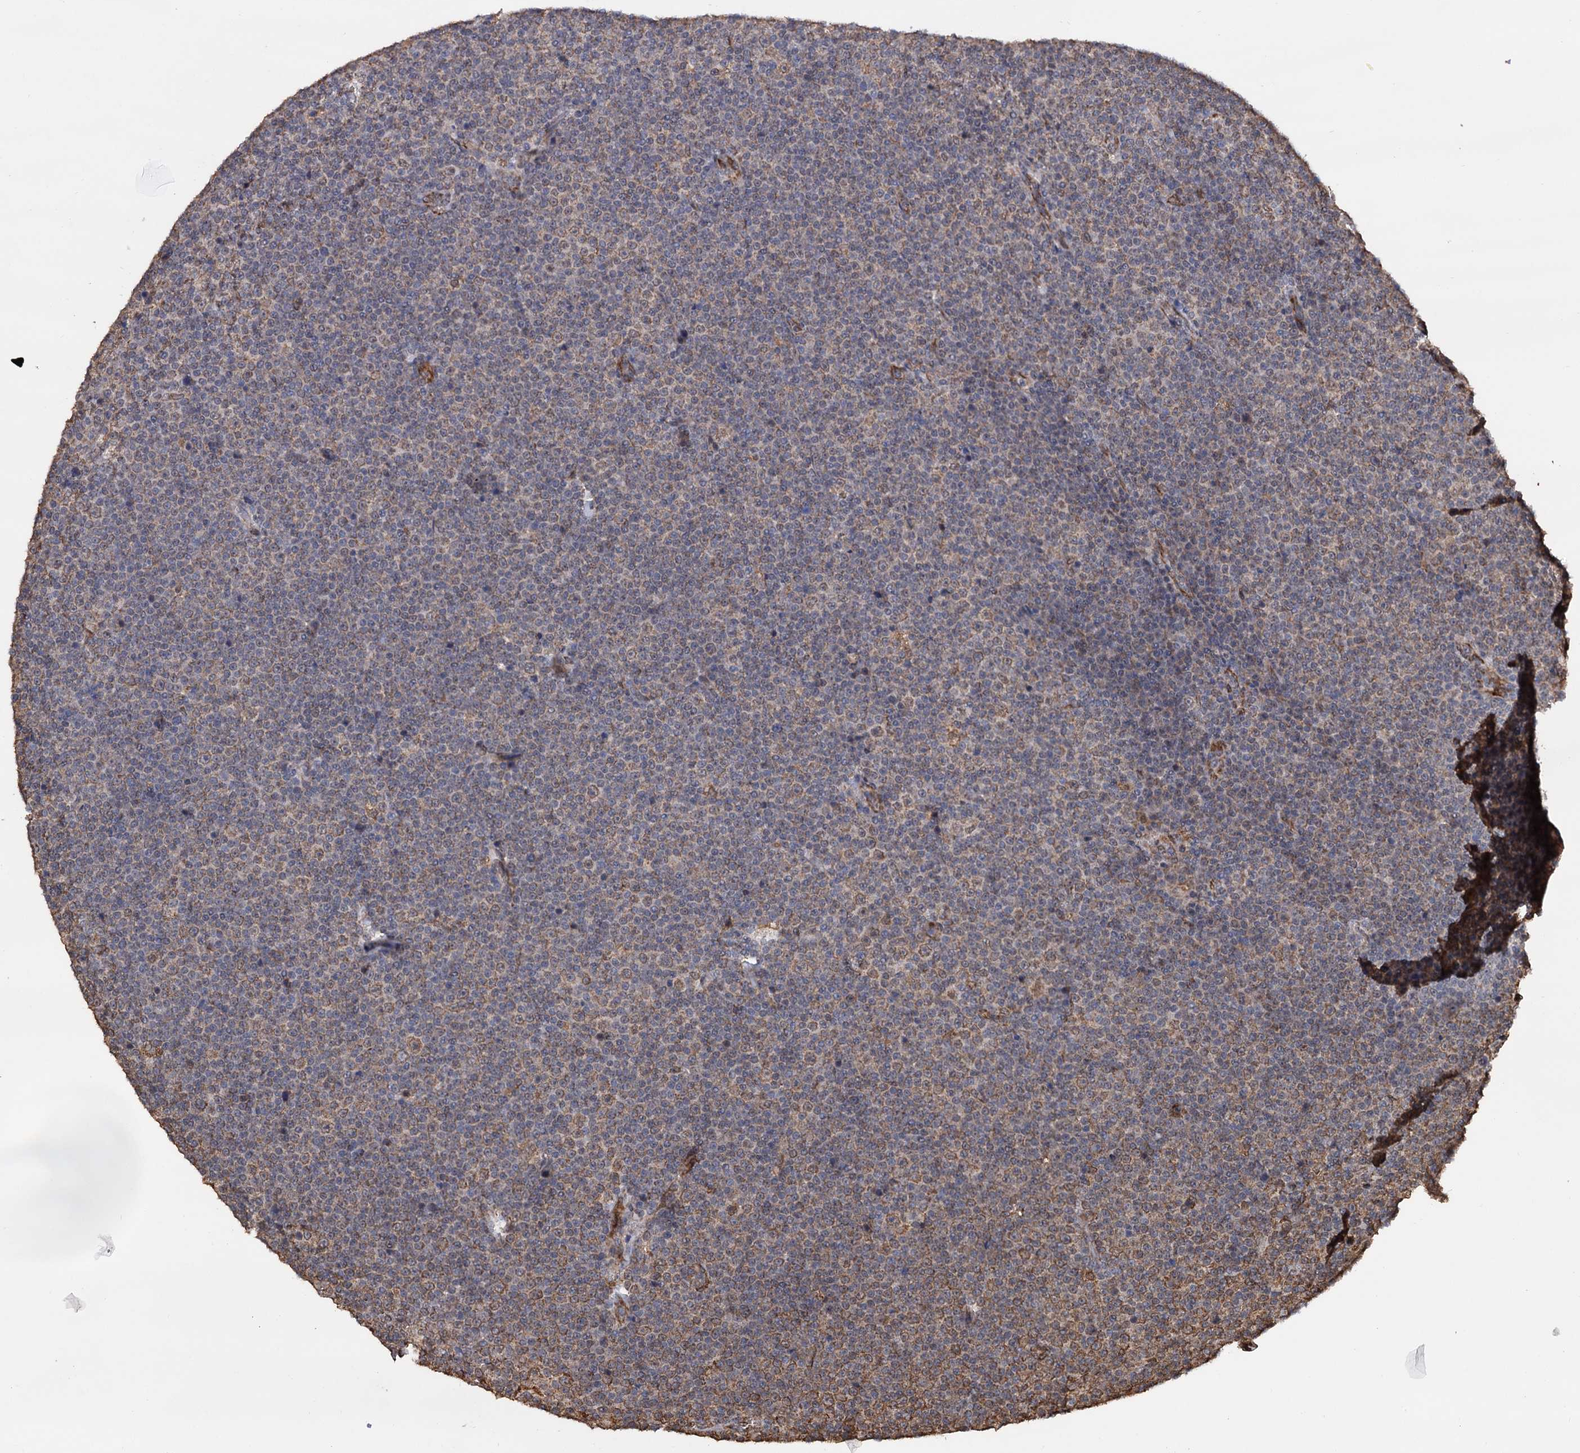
{"staining": {"intensity": "moderate", "quantity": "25%-75%", "location": "cytoplasmic/membranous"}, "tissue": "lymphoma", "cell_type": "Tumor cells", "image_type": "cancer", "snomed": [{"axis": "morphology", "description": "Malignant lymphoma, non-Hodgkin's type, Low grade"}, {"axis": "topography", "description": "Lymph node"}], "caption": "Low-grade malignant lymphoma, non-Hodgkin's type tissue demonstrates moderate cytoplasmic/membranous positivity in about 25%-75% of tumor cells Ihc stains the protein of interest in brown and the nuclei are stained blue.", "gene": "TBC1D12", "patient": {"sex": "female", "age": 67}}